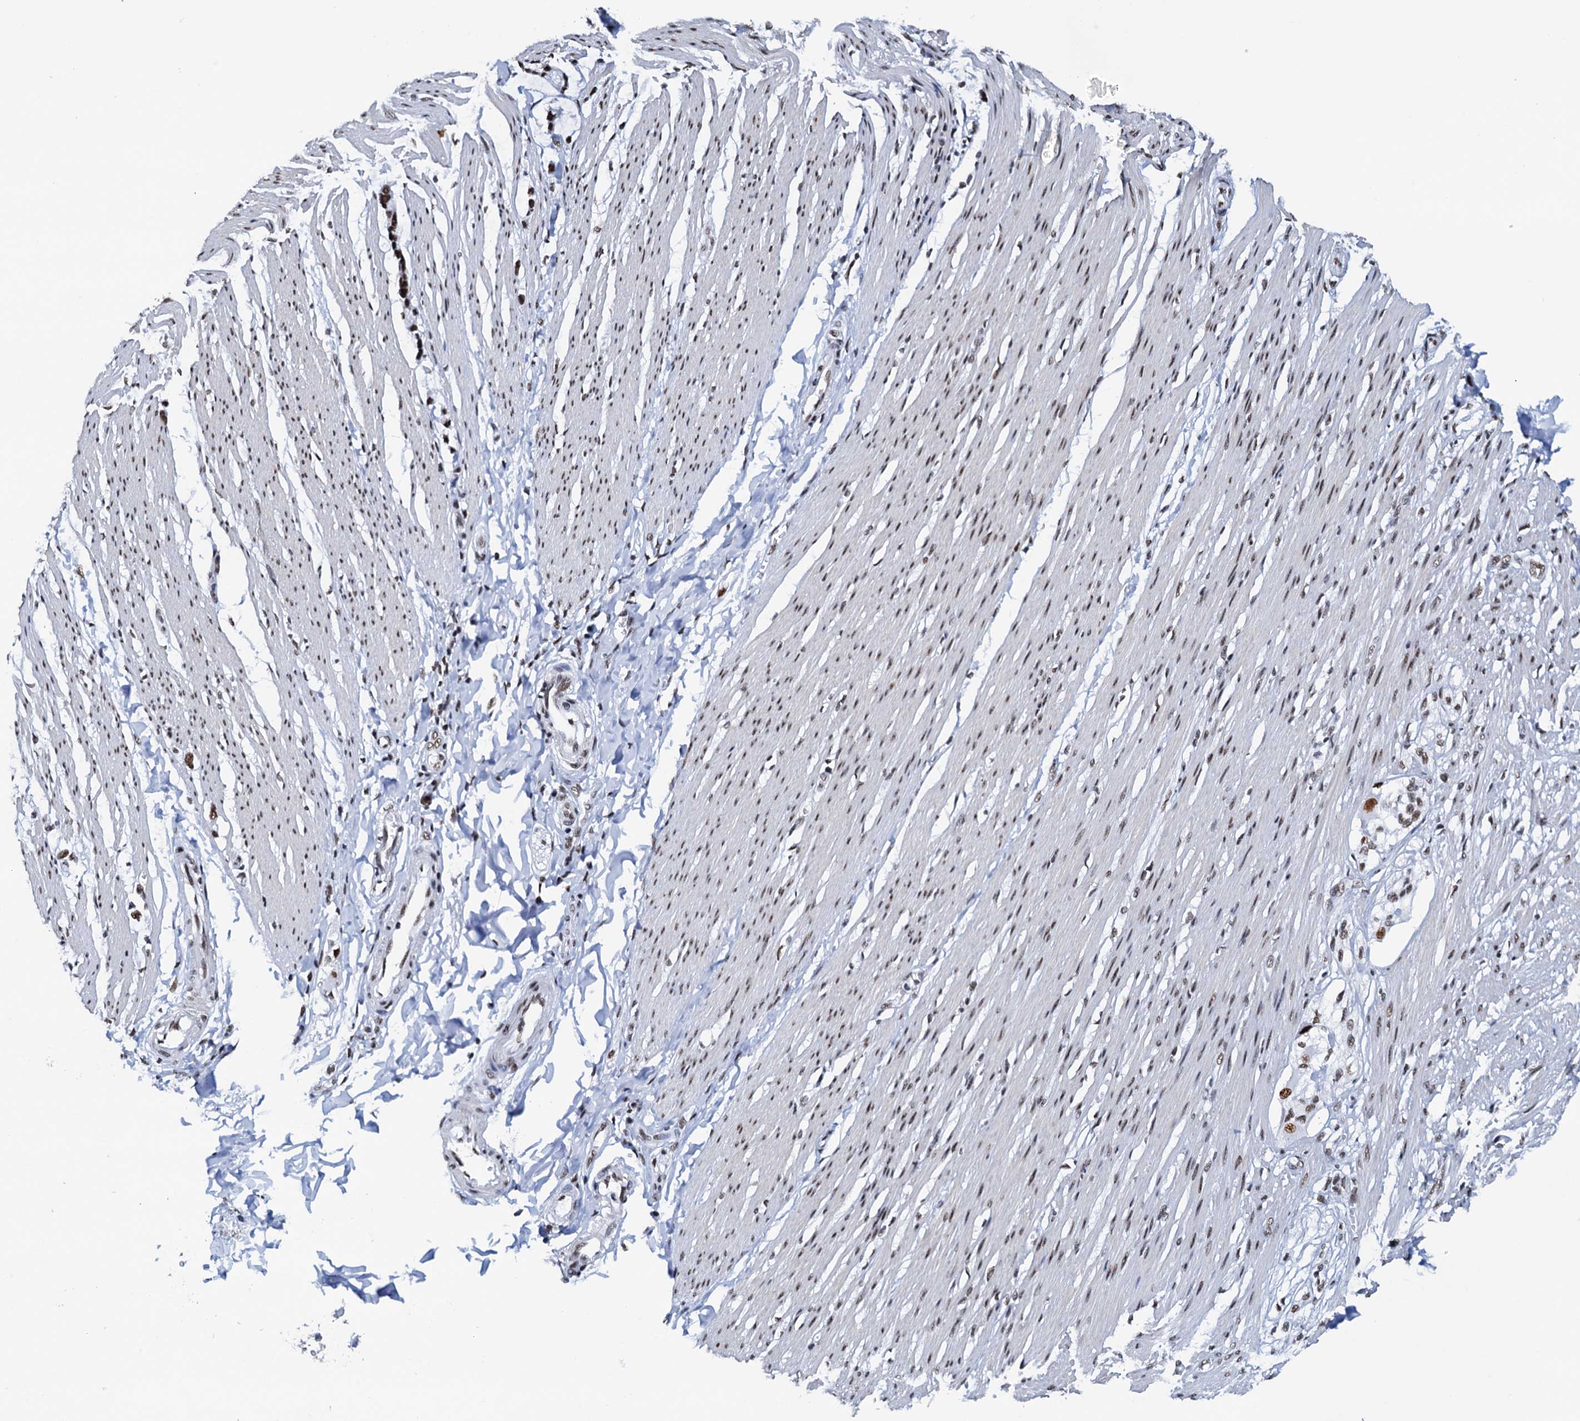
{"staining": {"intensity": "moderate", "quantity": ">75%", "location": "nuclear"}, "tissue": "smooth muscle", "cell_type": "Smooth muscle cells", "image_type": "normal", "snomed": [{"axis": "morphology", "description": "Normal tissue, NOS"}, {"axis": "morphology", "description": "Adenocarcinoma, NOS"}, {"axis": "topography", "description": "Colon"}, {"axis": "topography", "description": "Peripheral nerve tissue"}], "caption": "Brown immunohistochemical staining in benign human smooth muscle displays moderate nuclear positivity in approximately >75% of smooth muscle cells.", "gene": "SLTM", "patient": {"sex": "male", "age": 14}}